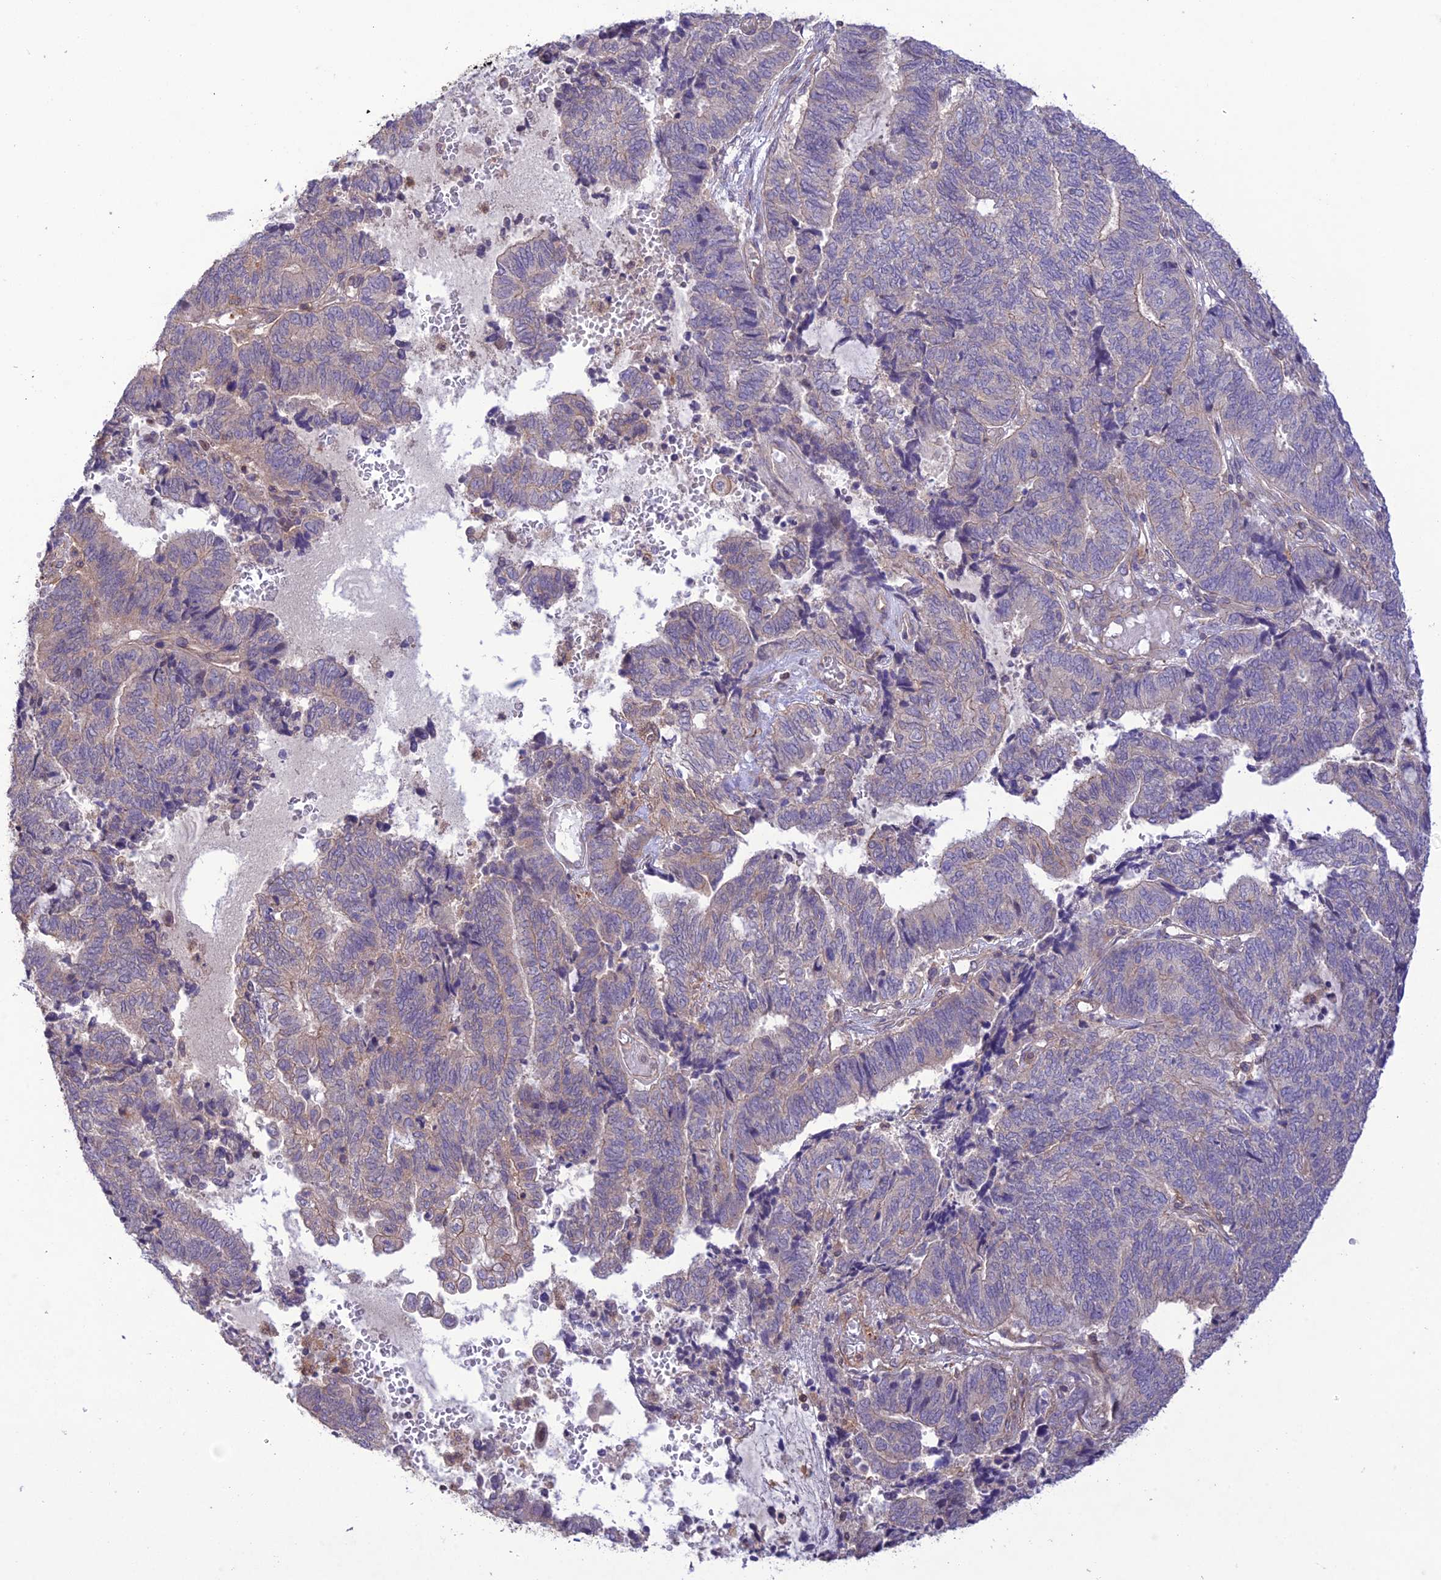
{"staining": {"intensity": "negative", "quantity": "none", "location": "none"}, "tissue": "endometrial cancer", "cell_type": "Tumor cells", "image_type": "cancer", "snomed": [{"axis": "morphology", "description": "Adenocarcinoma, NOS"}, {"axis": "topography", "description": "Uterus"}, {"axis": "topography", "description": "Endometrium"}], "caption": "A histopathology image of human endometrial cancer is negative for staining in tumor cells. (Stains: DAB (3,3'-diaminobenzidine) immunohistochemistry (IHC) with hematoxylin counter stain, Microscopy: brightfield microscopy at high magnification).", "gene": "FCHSD1", "patient": {"sex": "female", "age": 70}}